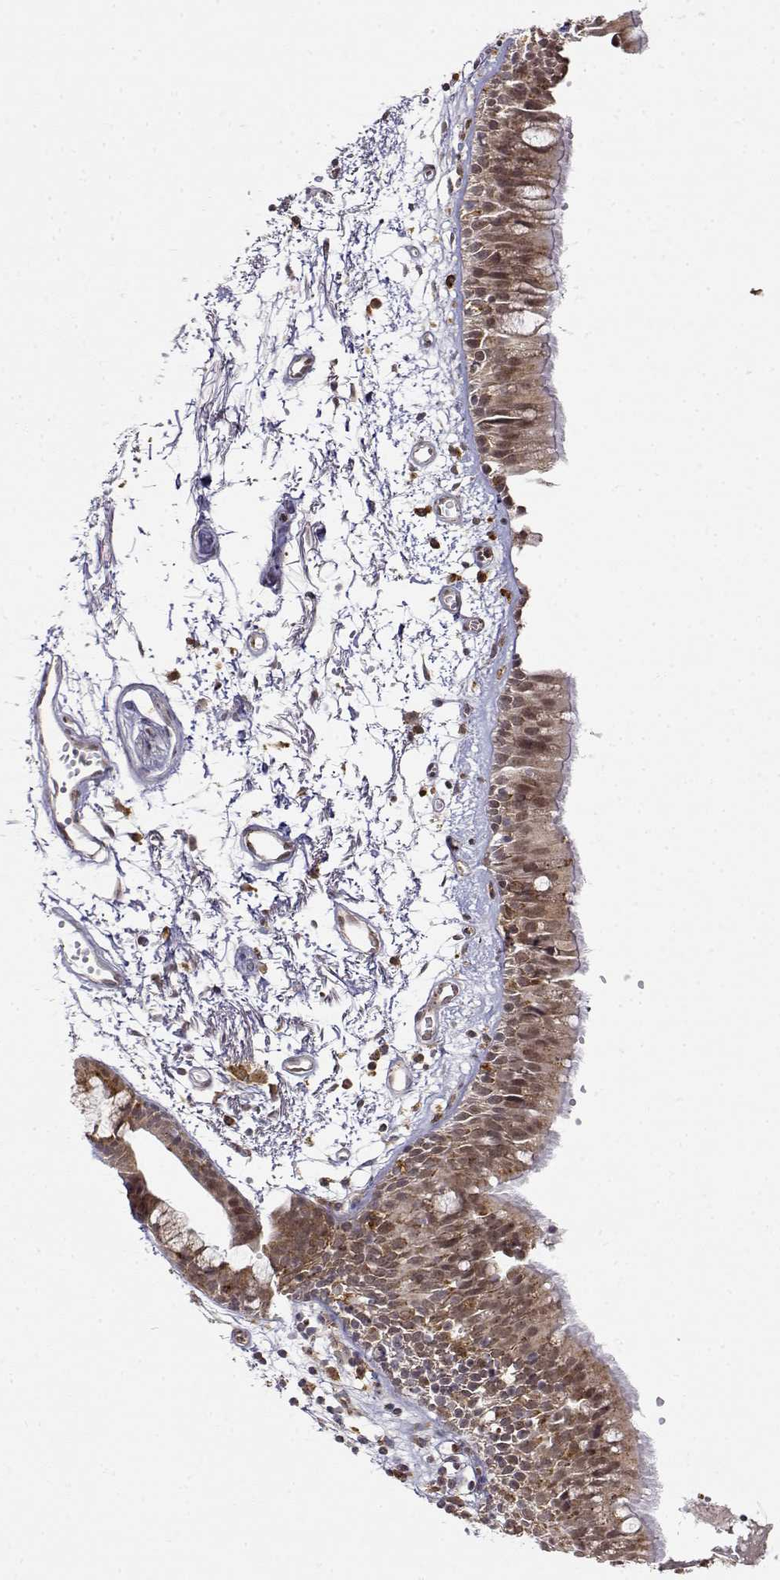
{"staining": {"intensity": "moderate", "quantity": ">75%", "location": "cytoplasmic/membranous,nuclear"}, "tissue": "bronchus", "cell_type": "Respiratory epithelial cells", "image_type": "normal", "snomed": [{"axis": "morphology", "description": "Normal tissue, NOS"}, {"axis": "morphology", "description": "Squamous cell carcinoma, NOS"}, {"axis": "topography", "description": "Cartilage tissue"}, {"axis": "topography", "description": "Bronchus"}, {"axis": "topography", "description": "Lung"}], "caption": "Normal bronchus shows moderate cytoplasmic/membranous,nuclear expression in about >75% of respiratory epithelial cells.", "gene": "RNF13", "patient": {"sex": "male", "age": 66}}